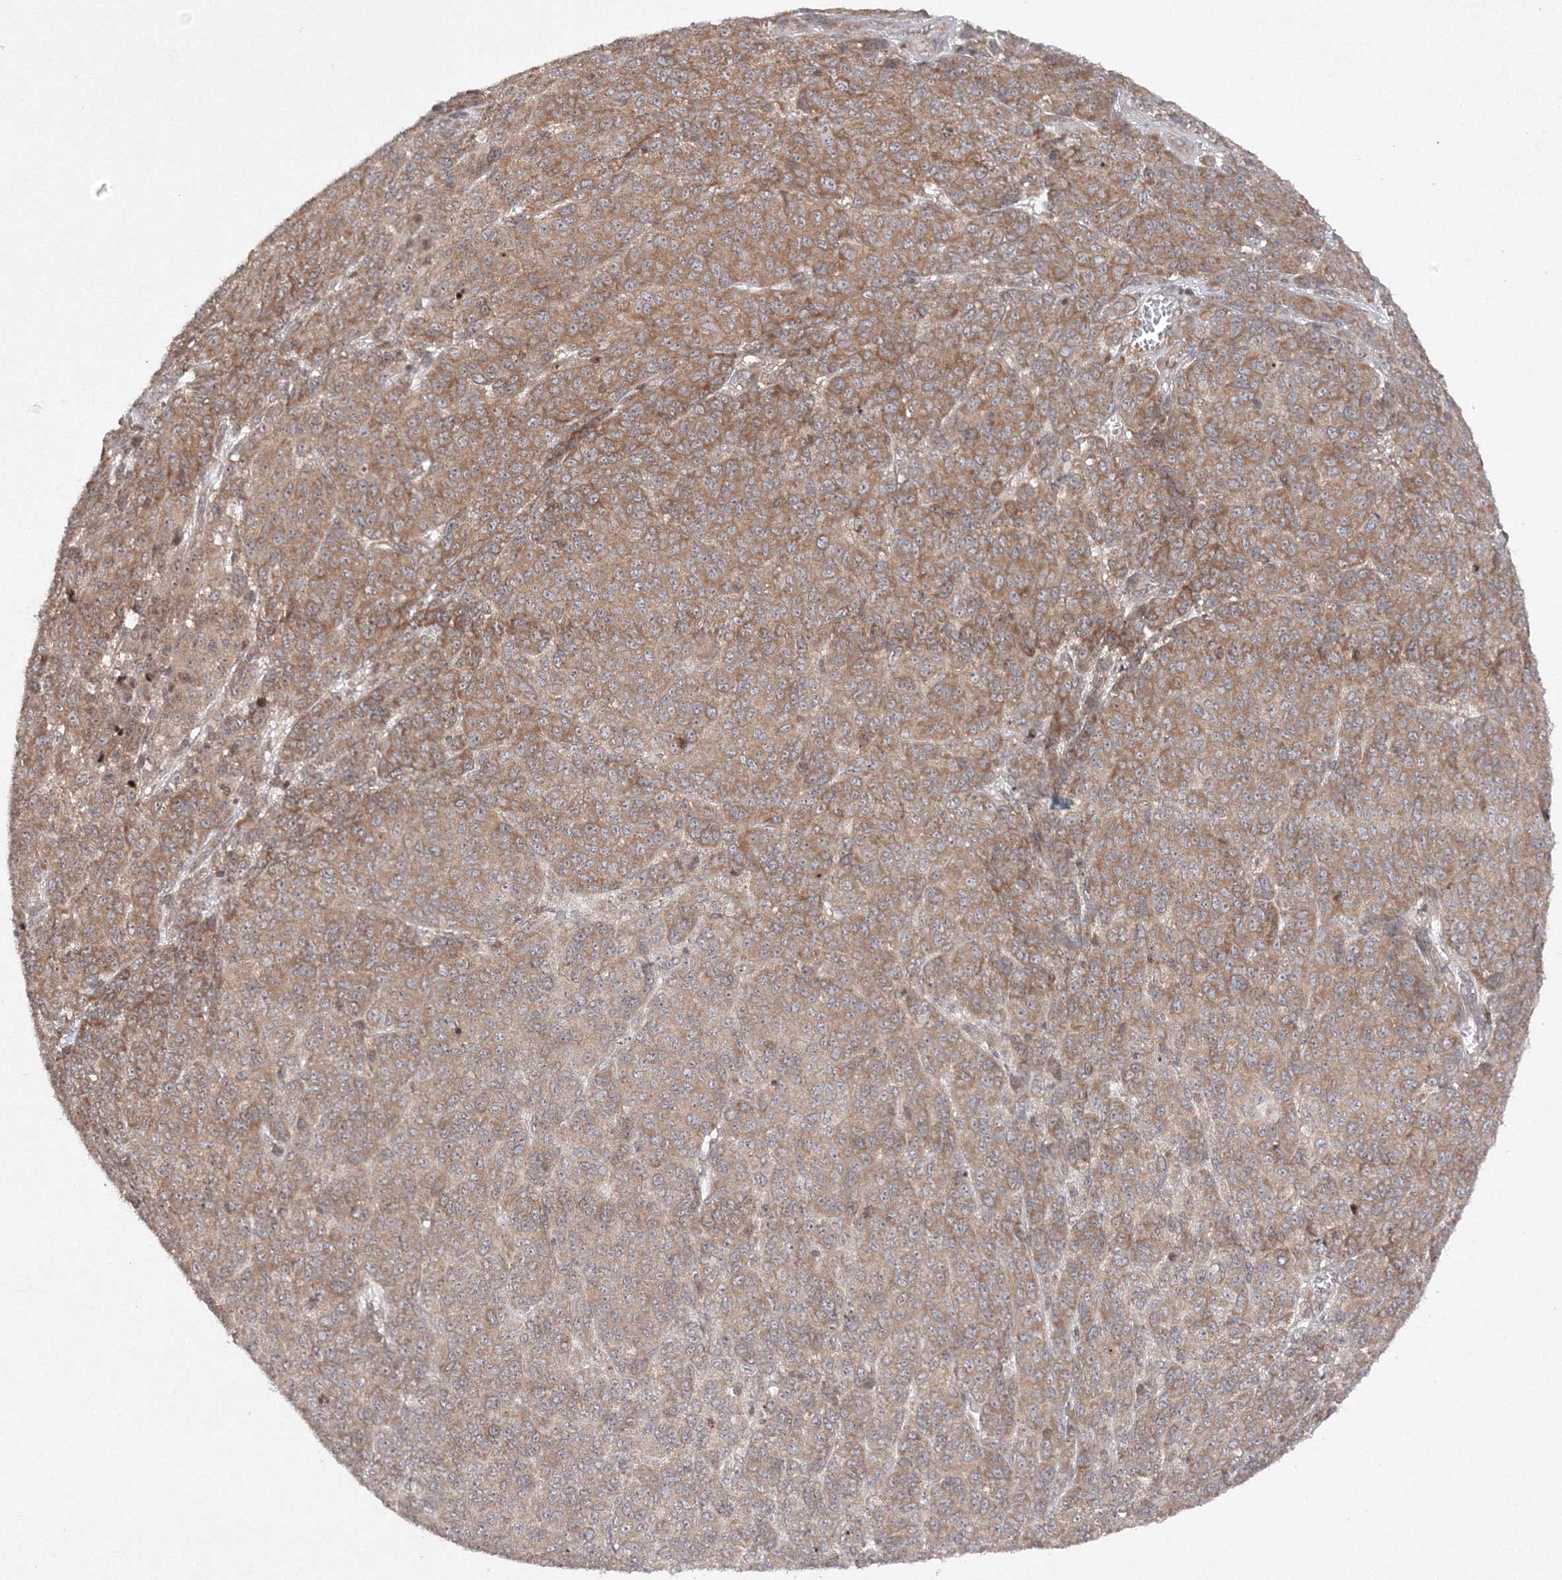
{"staining": {"intensity": "moderate", "quantity": ">75%", "location": "cytoplasmic/membranous"}, "tissue": "melanoma", "cell_type": "Tumor cells", "image_type": "cancer", "snomed": [{"axis": "morphology", "description": "Malignant melanoma, NOS"}, {"axis": "topography", "description": "Skin"}], "caption": "Tumor cells show moderate cytoplasmic/membranous staining in about >75% of cells in malignant melanoma.", "gene": "MKRN2", "patient": {"sex": "male", "age": 49}}